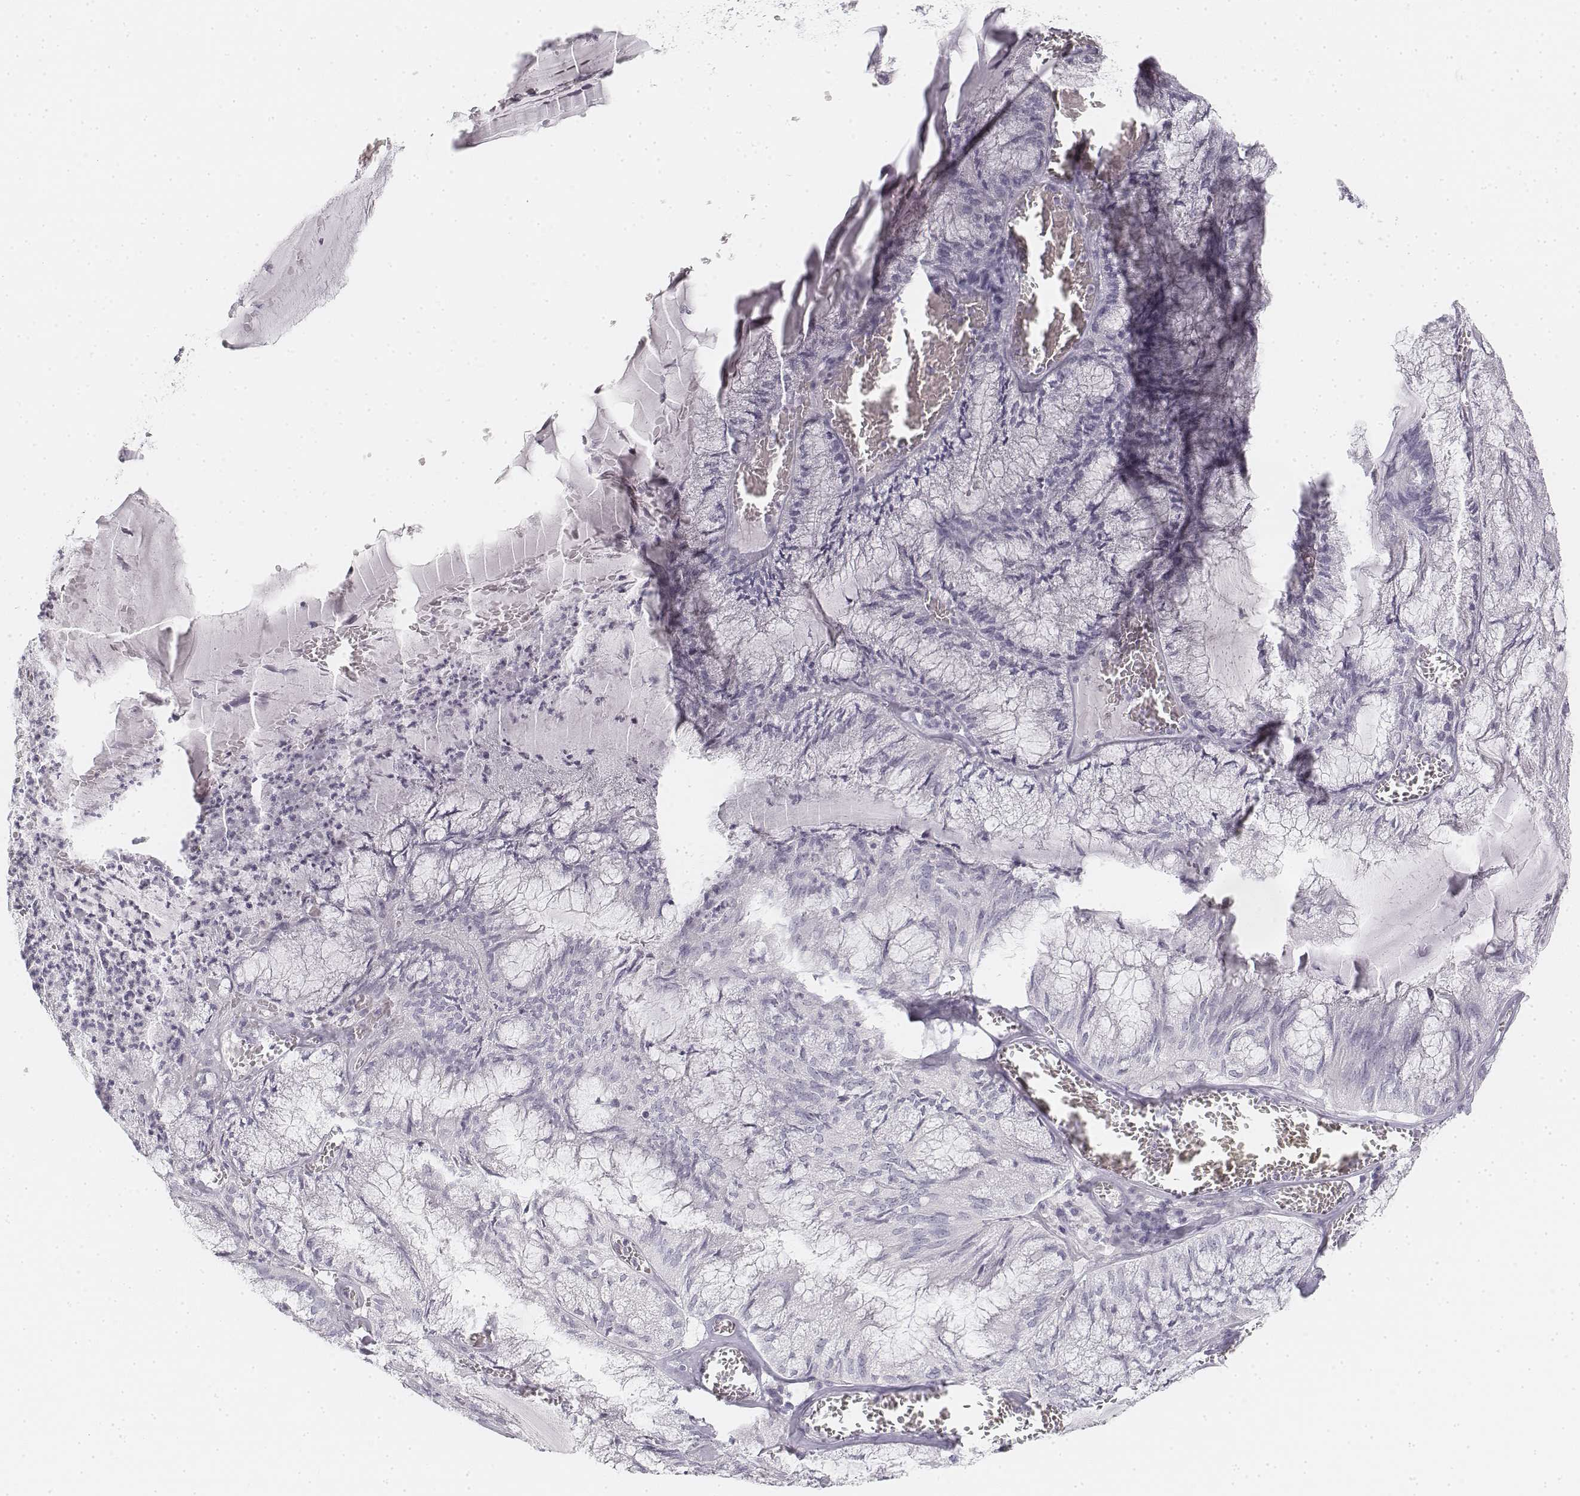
{"staining": {"intensity": "negative", "quantity": "none", "location": "none"}, "tissue": "endometrial cancer", "cell_type": "Tumor cells", "image_type": "cancer", "snomed": [{"axis": "morphology", "description": "Carcinoma, NOS"}, {"axis": "topography", "description": "Endometrium"}], "caption": "A high-resolution photomicrograph shows immunohistochemistry staining of endometrial cancer, which demonstrates no significant staining in tumor cells.", "gene": "KRT25", "patient": {"sex": "female", "age": 62}}